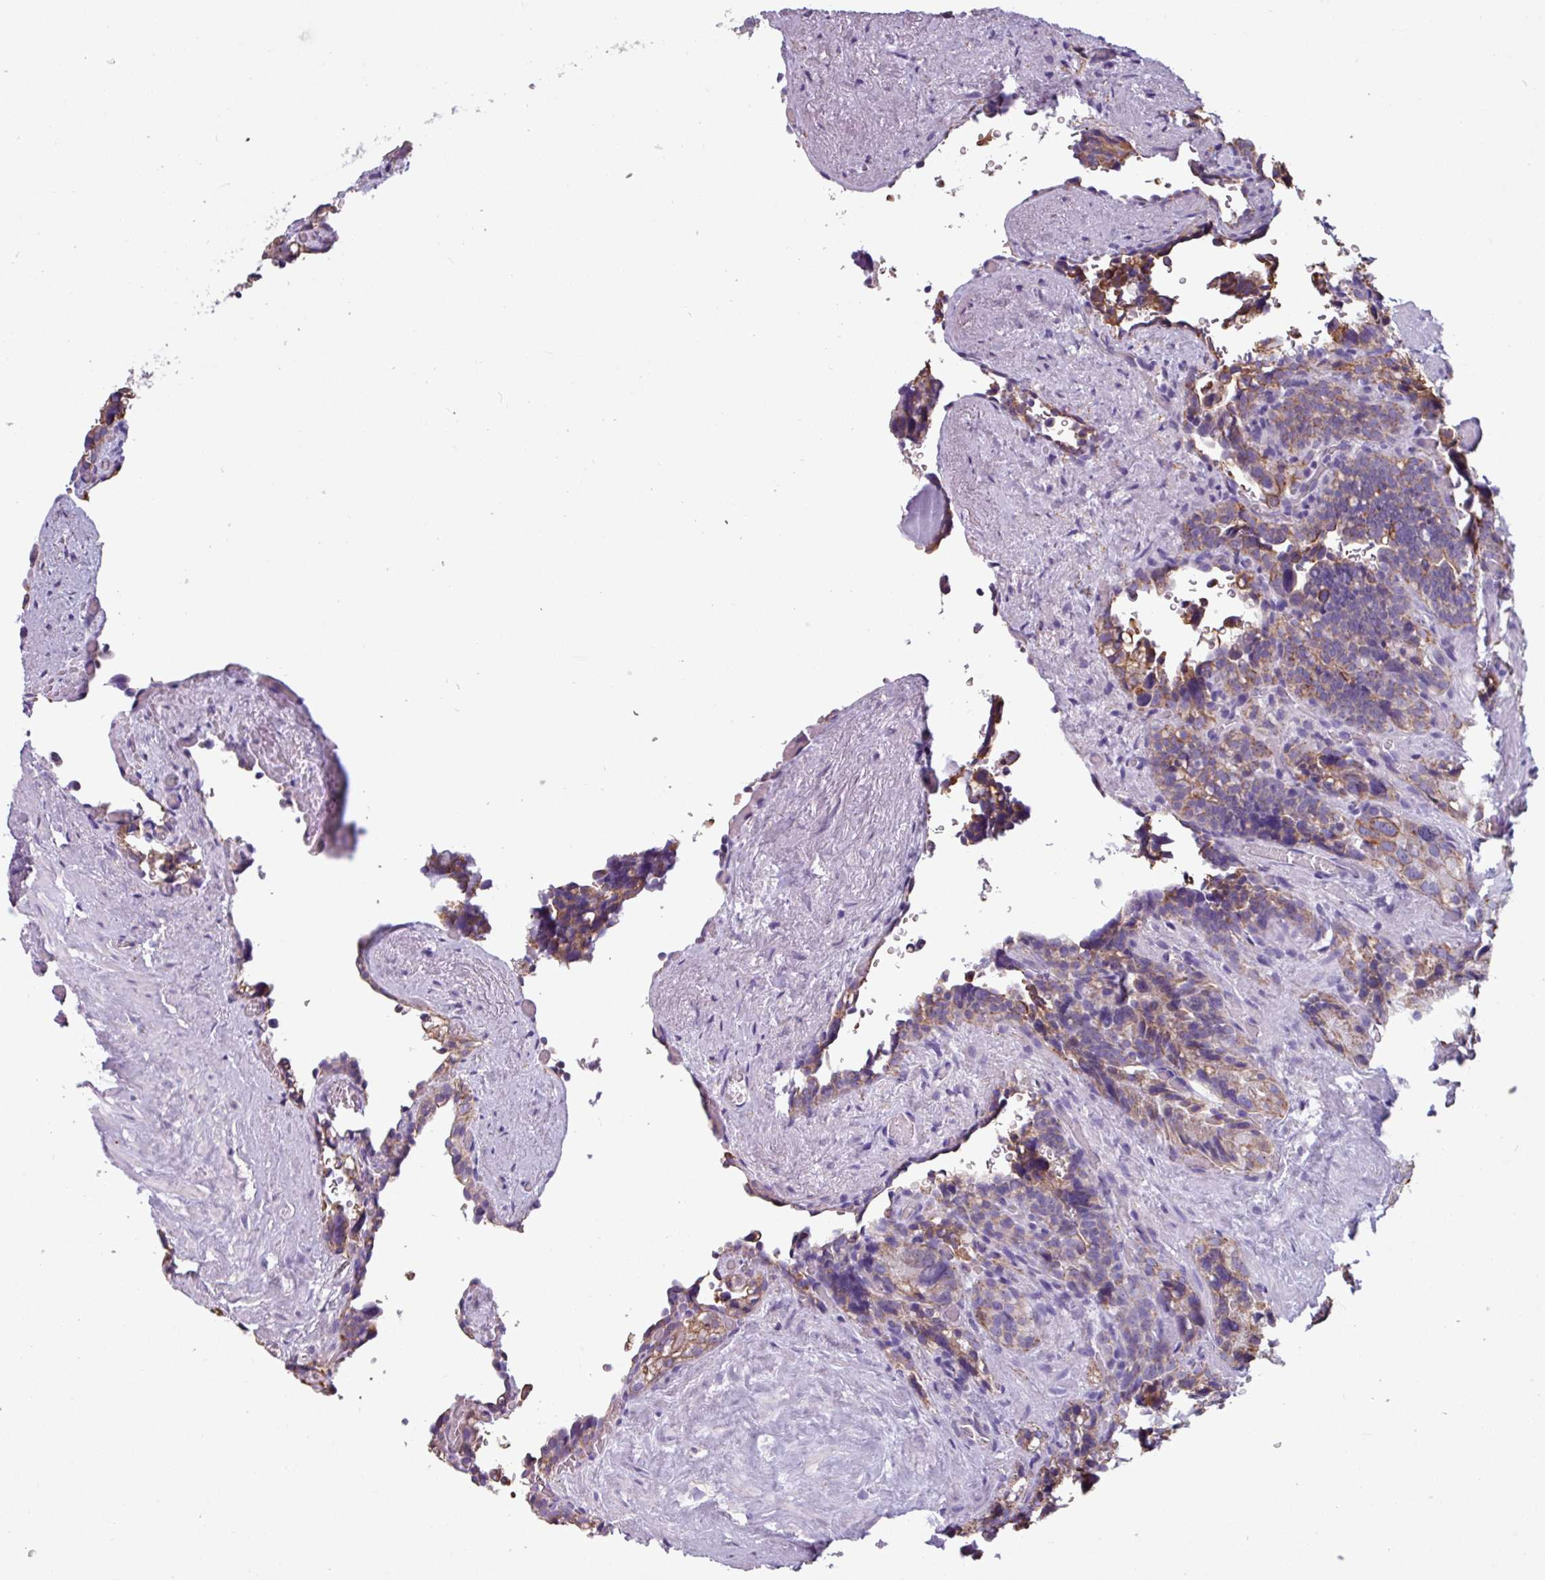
{"staining": {"intensity": "moderate", "quantity": ">75%", "location": "cytoplasmic/membranous"}, "tissue": "seminal vesicle", "cell_type": "Glandular cells", "image_type": "normal", "snomed": [{"axis": "morphology", "description": "Normal tissue, NOS"}, {"axis": "topography", "description": "Seminal veicle"}], "caption": "Glandular cells show medium levels of moderate cytoplasmic/membranous expression in approximately >75% of cells in unremarkable seminal vesicle. (IHC, brightfield microscopy, high magnification).", "gene": "CAMK1", "patient": {"sex": "male", "age": 68}}